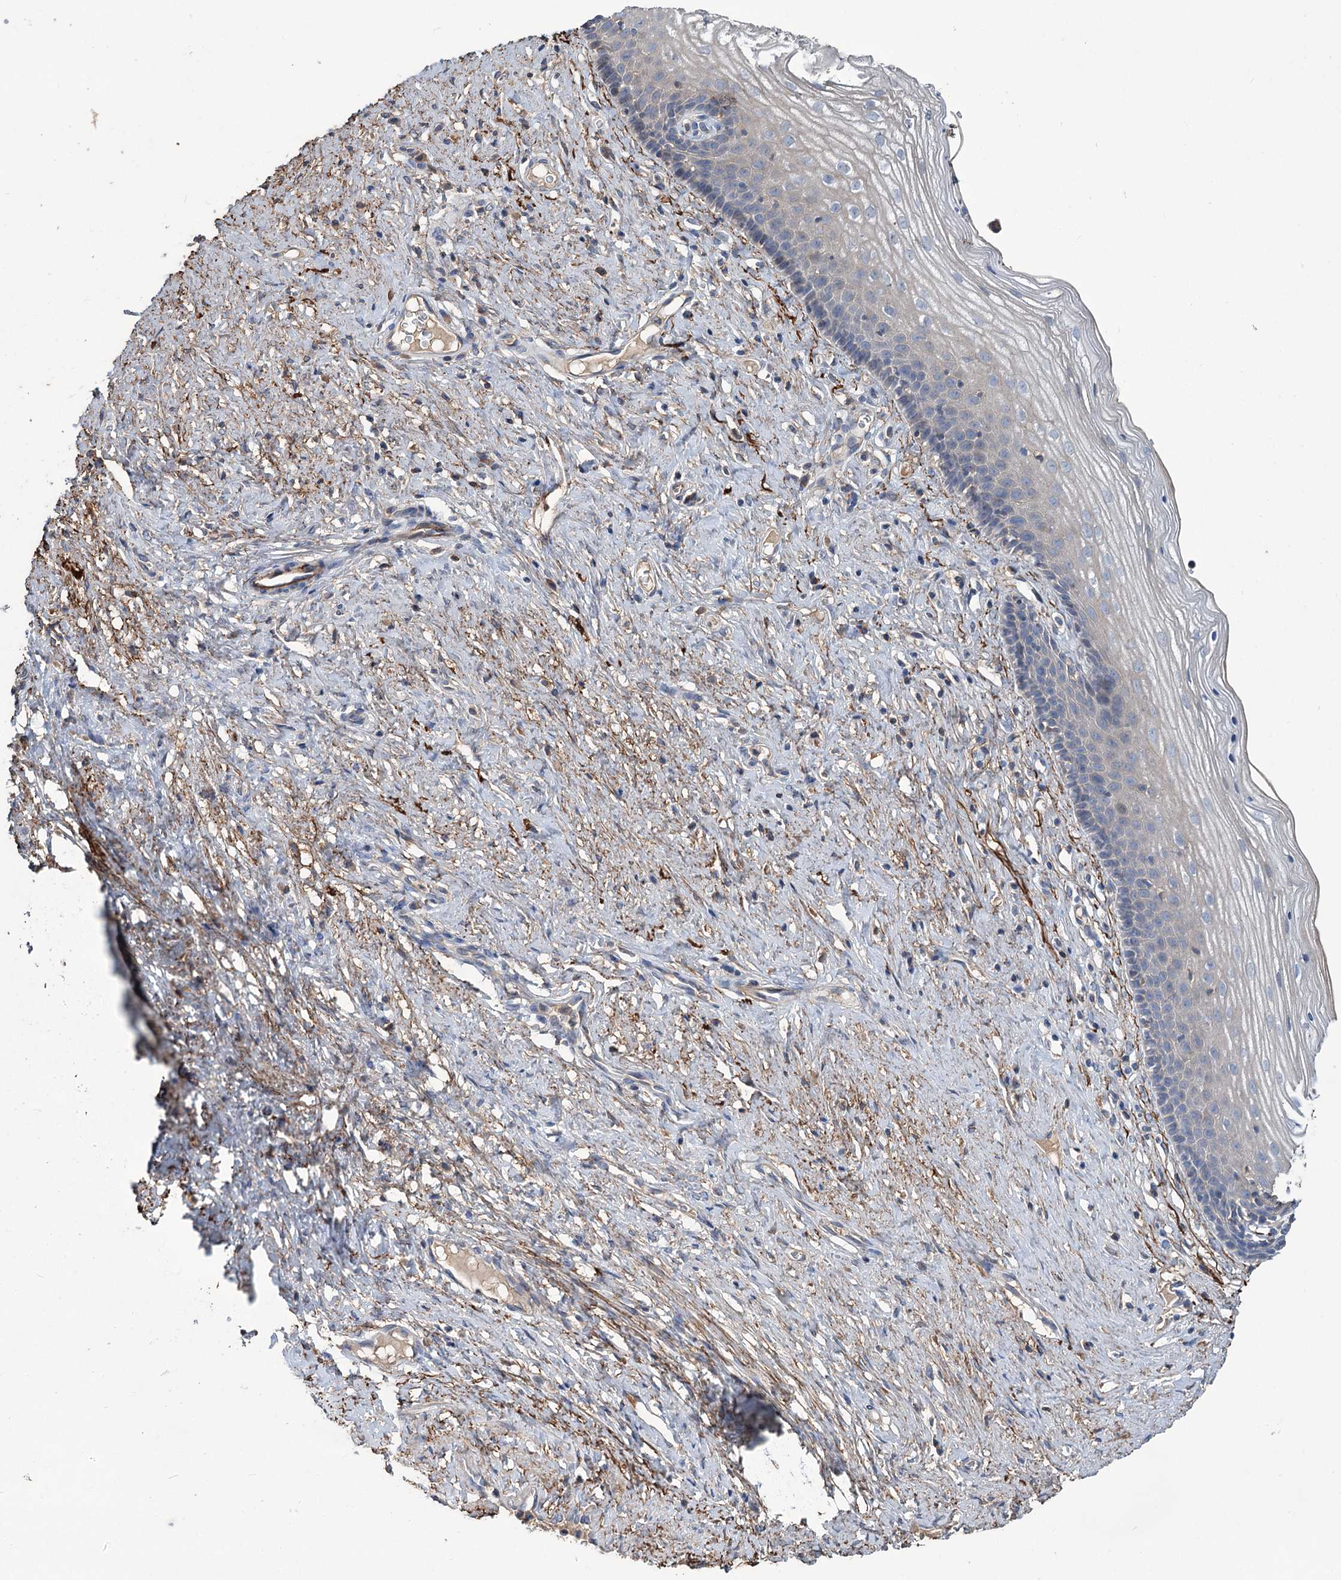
{"staining": {"intensity": "negative", "quantity": "none", "location": "none"}, "tissue": "cervix", "cell_type": "Glandular cells", "image_type": "normal", "snomed": [{"axis": "morphology", "description": "Normal tissue, NOS"}, {"axis": "topography", "description": "Cervix"}], "caption": "Immunohistochemistry image of unremarkable cervix: human cervix stained with DAB demonstrates no significant protein staining in glandular cells.", "gene": "URAD", "patient": {"sex": "female", "age": 42}}